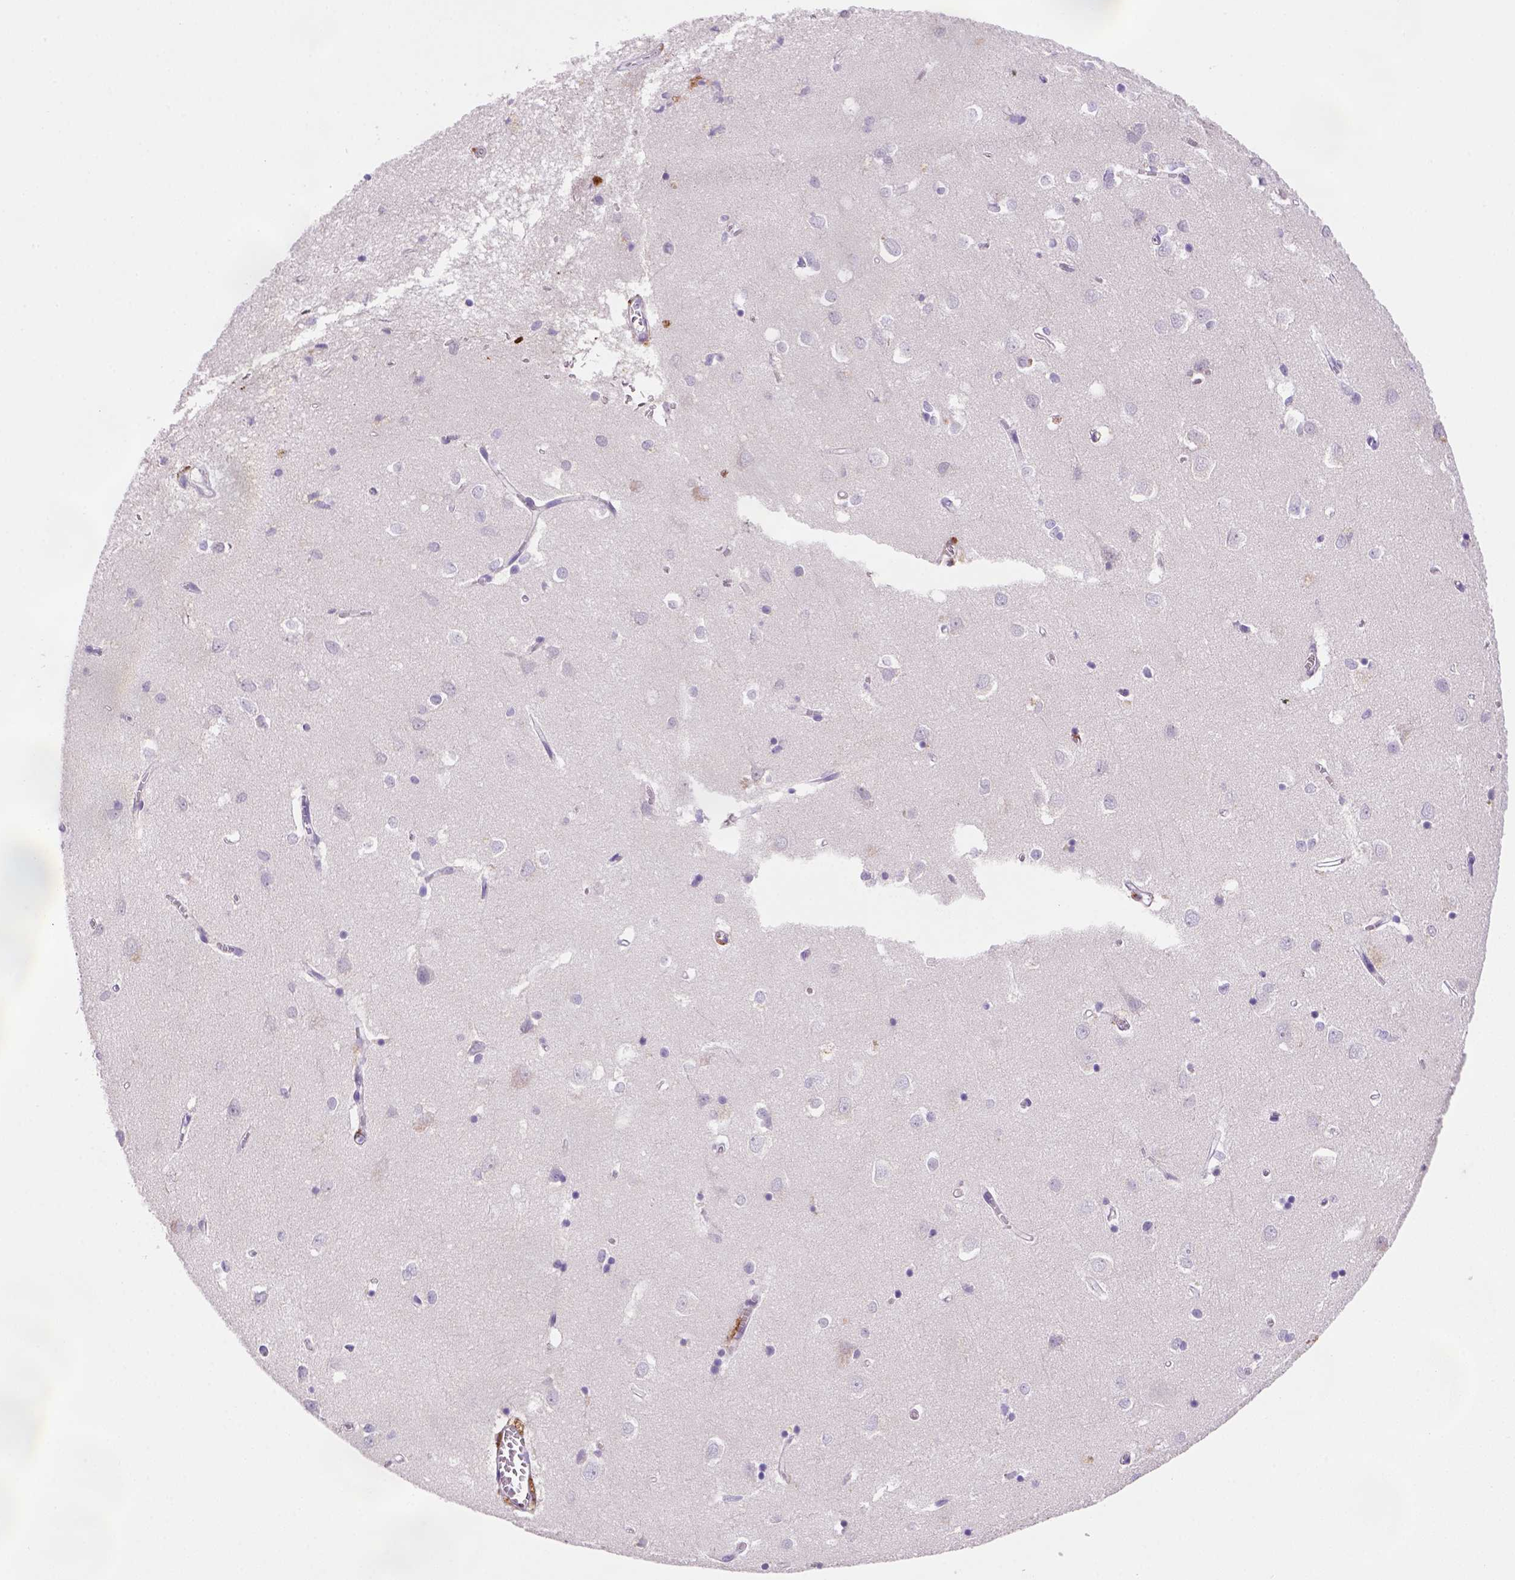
{"staining": {"intensity": "negative", "quantity": "none", "location": "none"}, "tissue": "cerebral cortex", "cell_type": "Endothelial cells", "image_type": "normal", "snomed": [{"axis": "morphology", "description": "Normal tissue, NOS"}, {"axis": "topography", "description": "Cerebral cortex"}], "caption": "Image shows no protein positivity in endothelial cells of unremarkable cerebral cortex. Brightfield microscopy of immunohistochemistry (IHC) stained with DAB (brown) and hematoxylin (blue), captured at high magnification.", "gene": "CD14", "patient": {"sex": "male", "age": 70}}